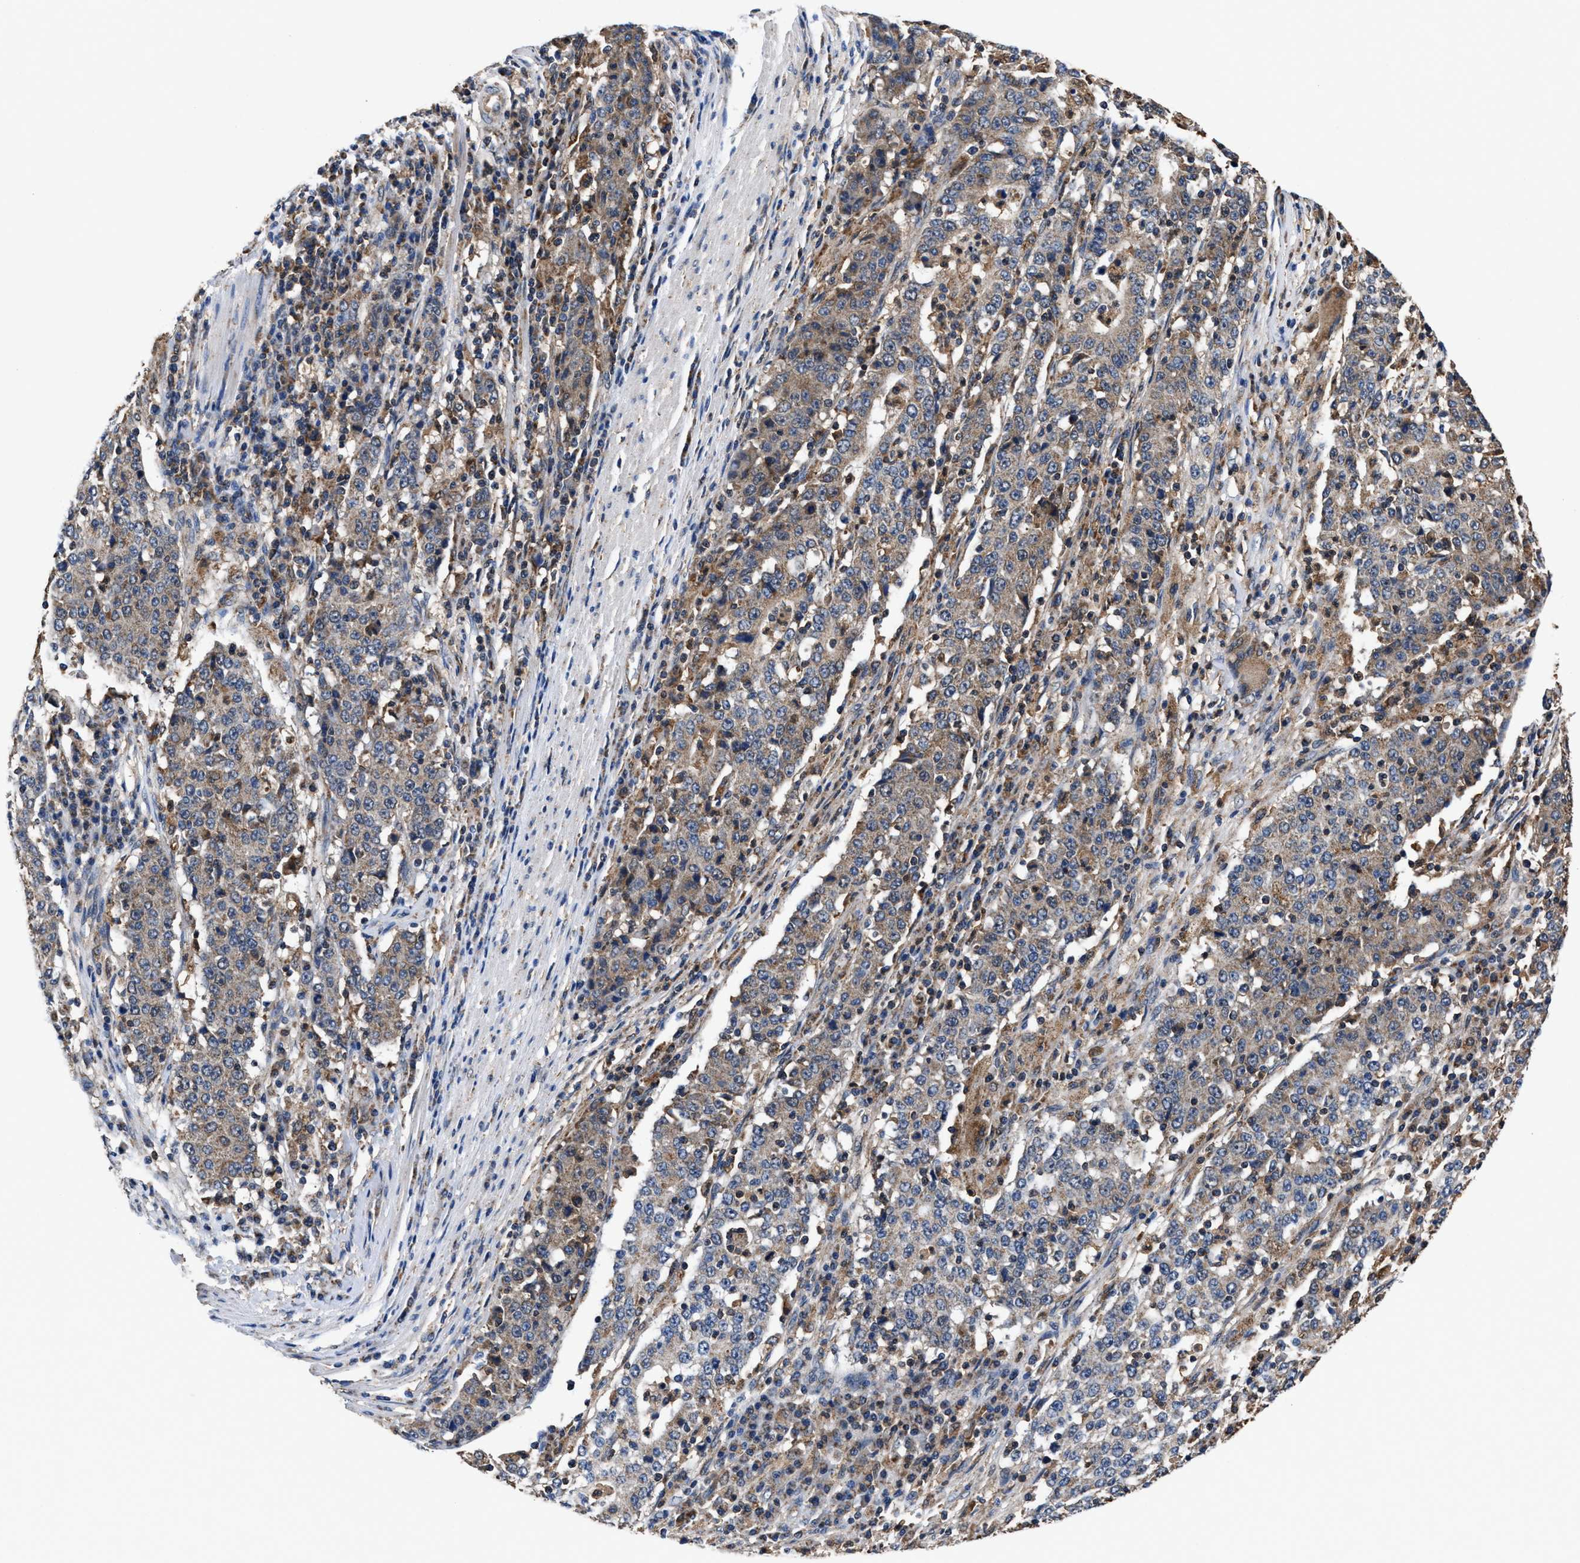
{"staining": {"intensity": "weak", "quantity": ">75%", "location": "cytoplasmic/membranous"}, "tissue": "stomach cancer", "cell_type": "Tumor cells", "image_type": "cancer", "snomed": [{"axis": "morphology", "description": "Adenocarcinoma, NOS"}, {"axis": "topography", "description": "Stomach"}], "caption": "Immunohistochemical staining of stomach adenocarcinoma demonstrates low levels of weak cytoplasmic/membranous expression in about >75% of tumor cells.", "gene": "ACLY", "patient": {"sex": "male", "age": 59}}